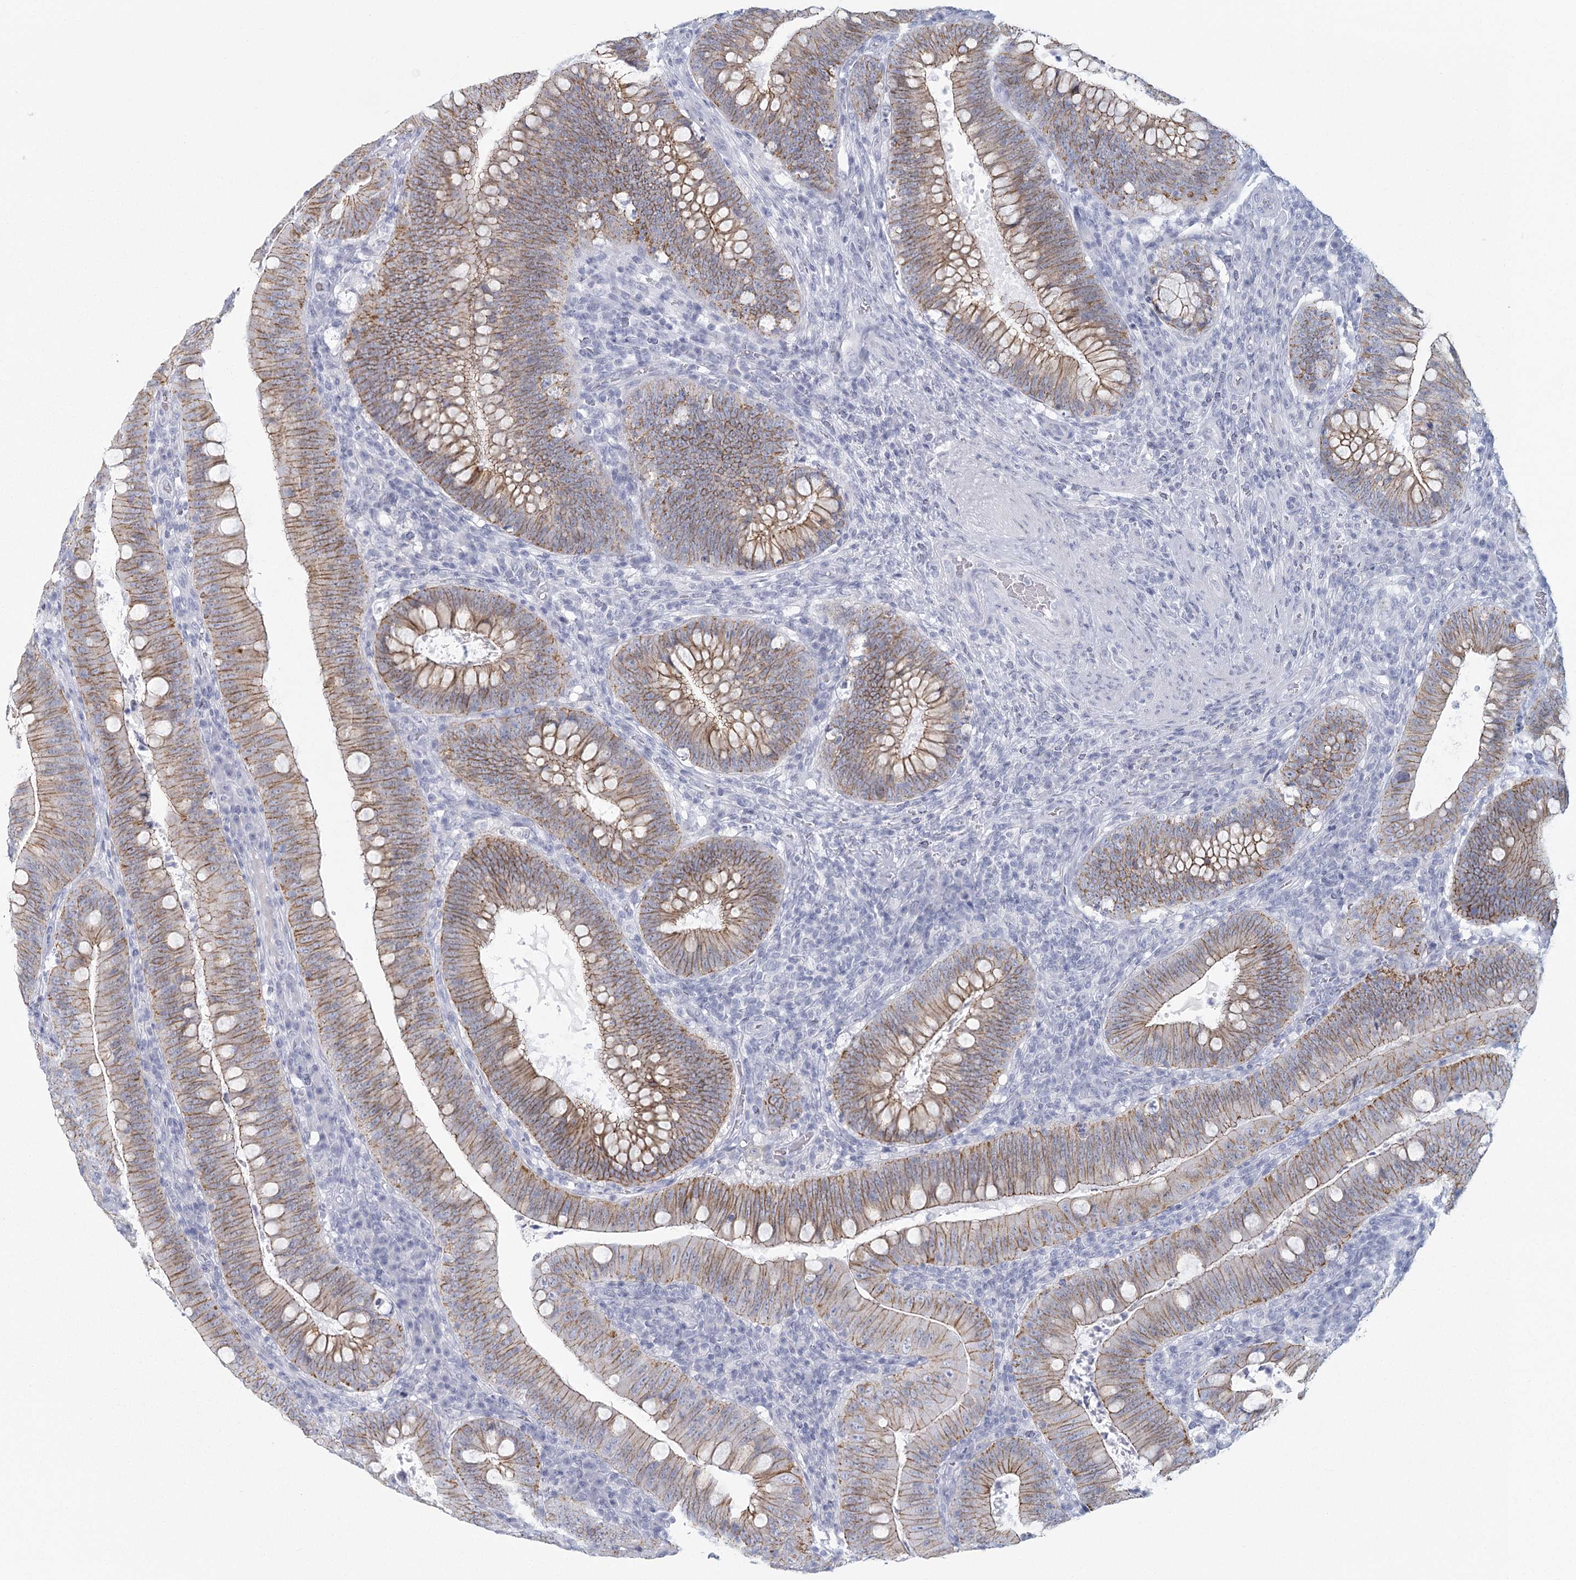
{"staining": {"intensity": "moderate", "quantity": ">75%", "location": "cytoplasmic/membranous"}, "tissue": "colorectal cancer", "cell_type": "Tumor cells", "image_type": "cancer", "snomed": [{"axis": "morphology", "description": "Normal tissue, NOS"}, {"axis": "topography", "description": "Colon"}], "caption": "IHC photomicrograph of neoplastic tissue: human colorectal cancer stained using IHC exhibits medium levels of moderate protein expression localized specifically in the cytoplasmic/membranous of tumor cells, appearing as a cytoplasmic/membranous brown color.", "gene": "WNT8B", "patient": {"sex": "female", "age": 82}}